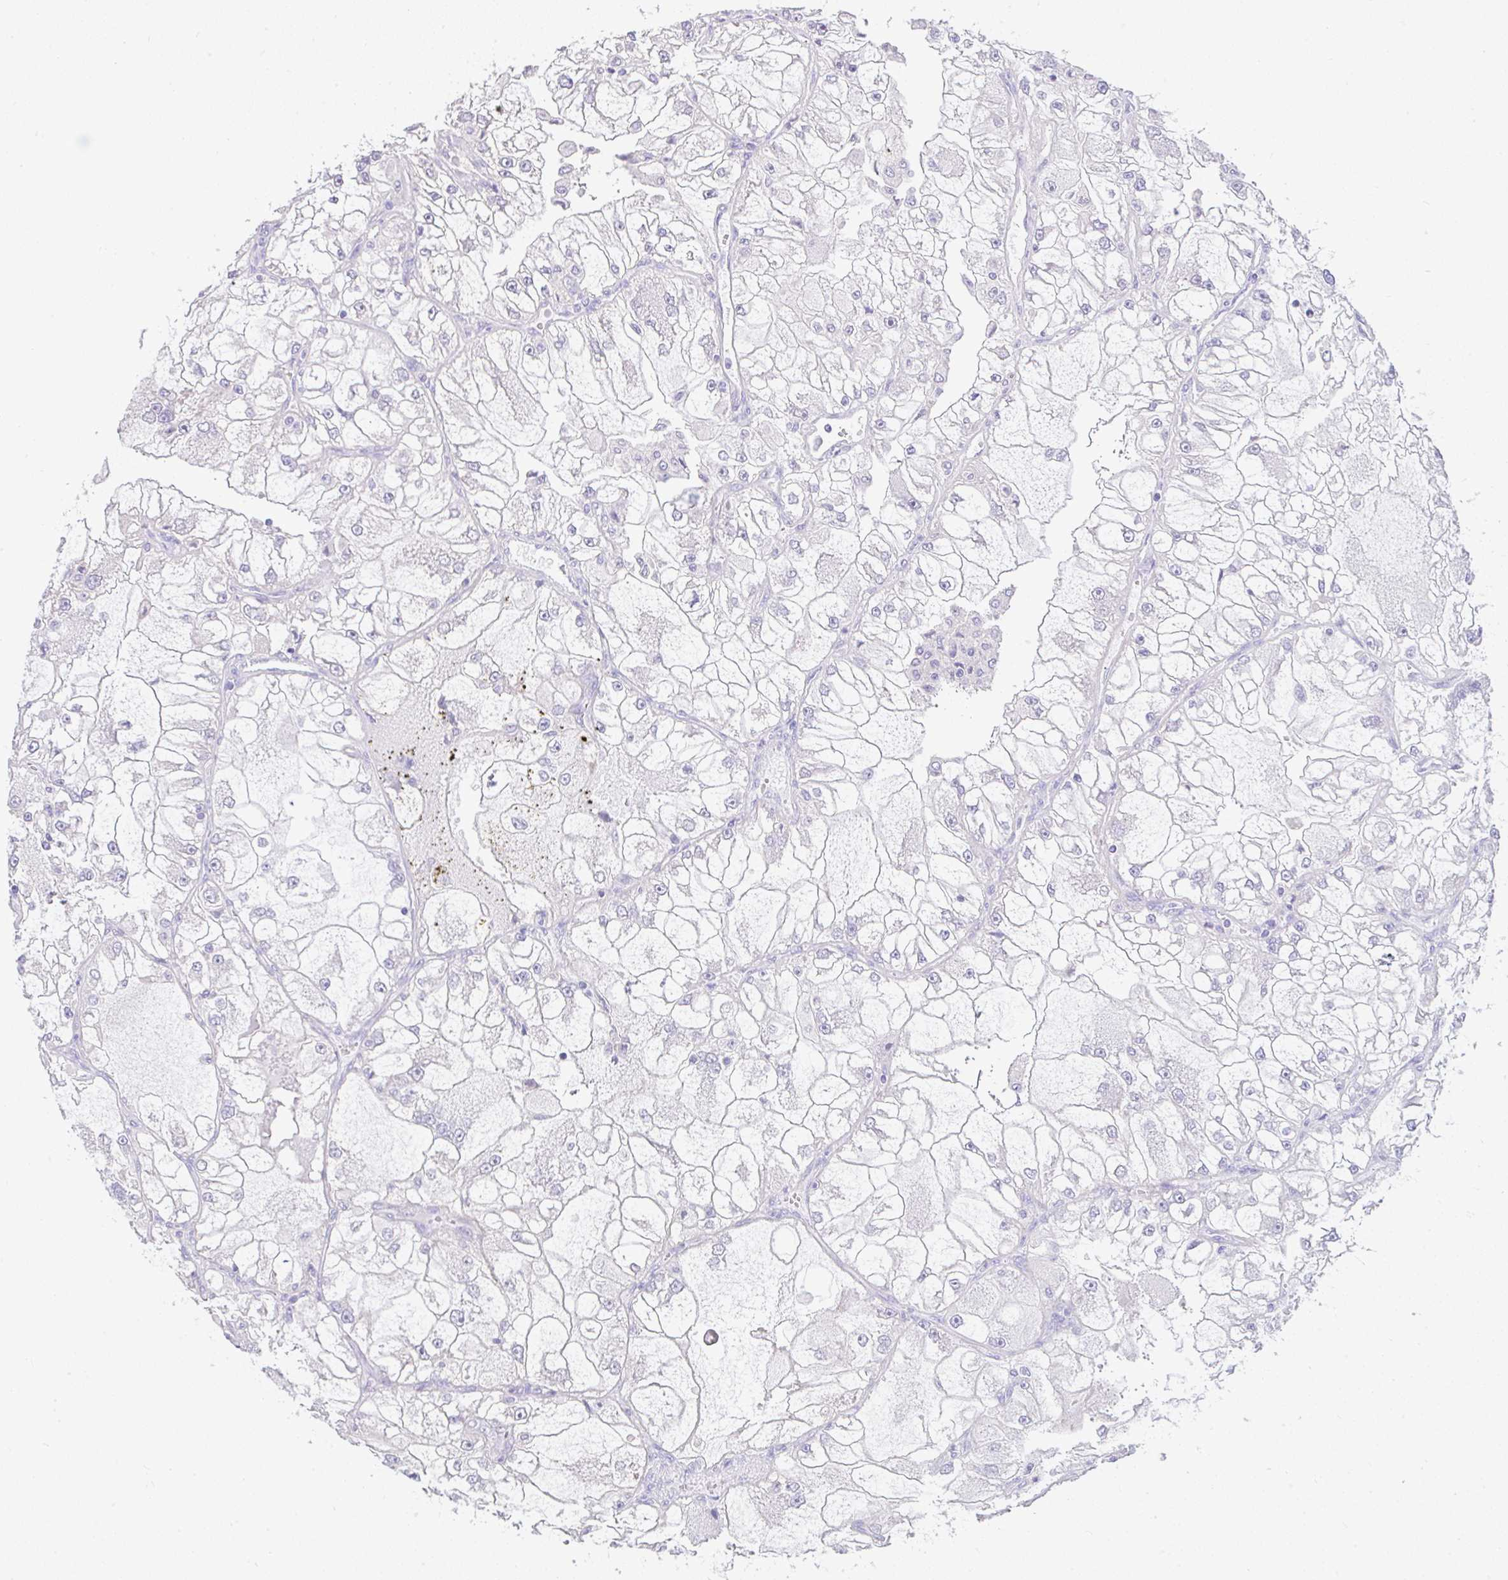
{"staining": {"intensity": "negative", "quantity": "none", "location": "none"}, "tissue": "renal cancer", "cell_type": "Tumor cells", "image_type": "cancer", "snomed": [{"axis": "morphology", "description": "Adenocarcinoma, NOS"}, {"axis": "topography", "description": "Kidney"}], "caption": "A histopathology image of renal adenocarcinoma stained for a protein displays no brown staining in tumor cells. (Brightfield microscopy of DAB immunohistochemistry at high magnification).", "gene": "CTU1", "patient": {"sex": "female", "age": 72}}